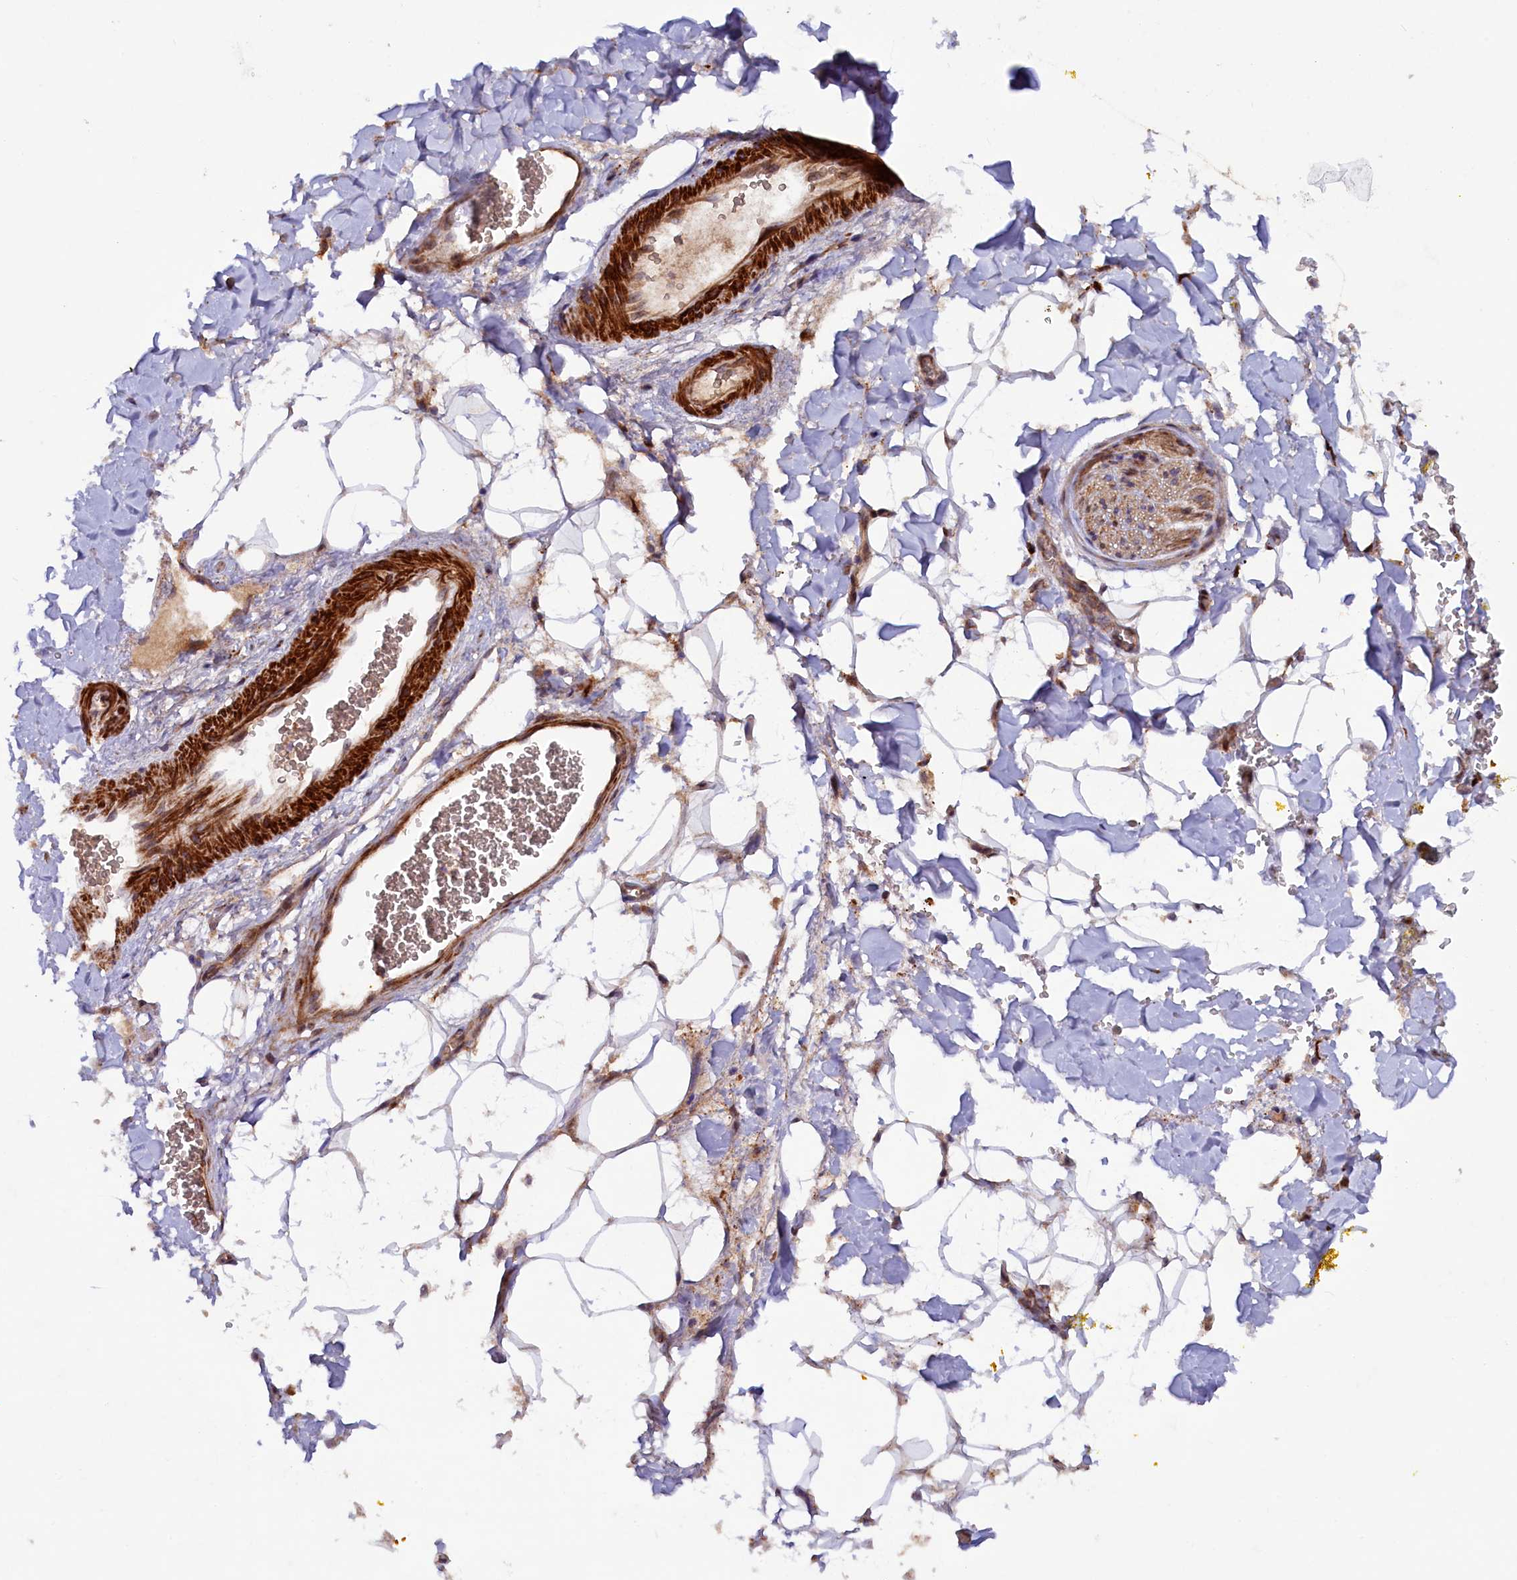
{"staining": {"intensity": "weak", "quantity": ">75%", "location": "cytoplasmic/membranous"}, "tissue": "adipose tissue", "cell_type": "Adipocytes", "image_type": "normal", "snomed": [{"axis": "morphology", "description": "Normal tissue, NOS"}, {"axis": "morphology", "description": "Adenocarcinoma, NOS"}, {"axis": "topography", "description": "Pancreas"}, {"axis": "topography", "description": "Peripheral nerve tissue"}], "caption": "Weak cytoplasmic/membranous protein positivity is appreciated in approximately >75% of adipocytes in adipose tissue. Nuclei are stained in blue.", "gene": "ARRDC4", "patient": {"sex": "male", "age": 59}}